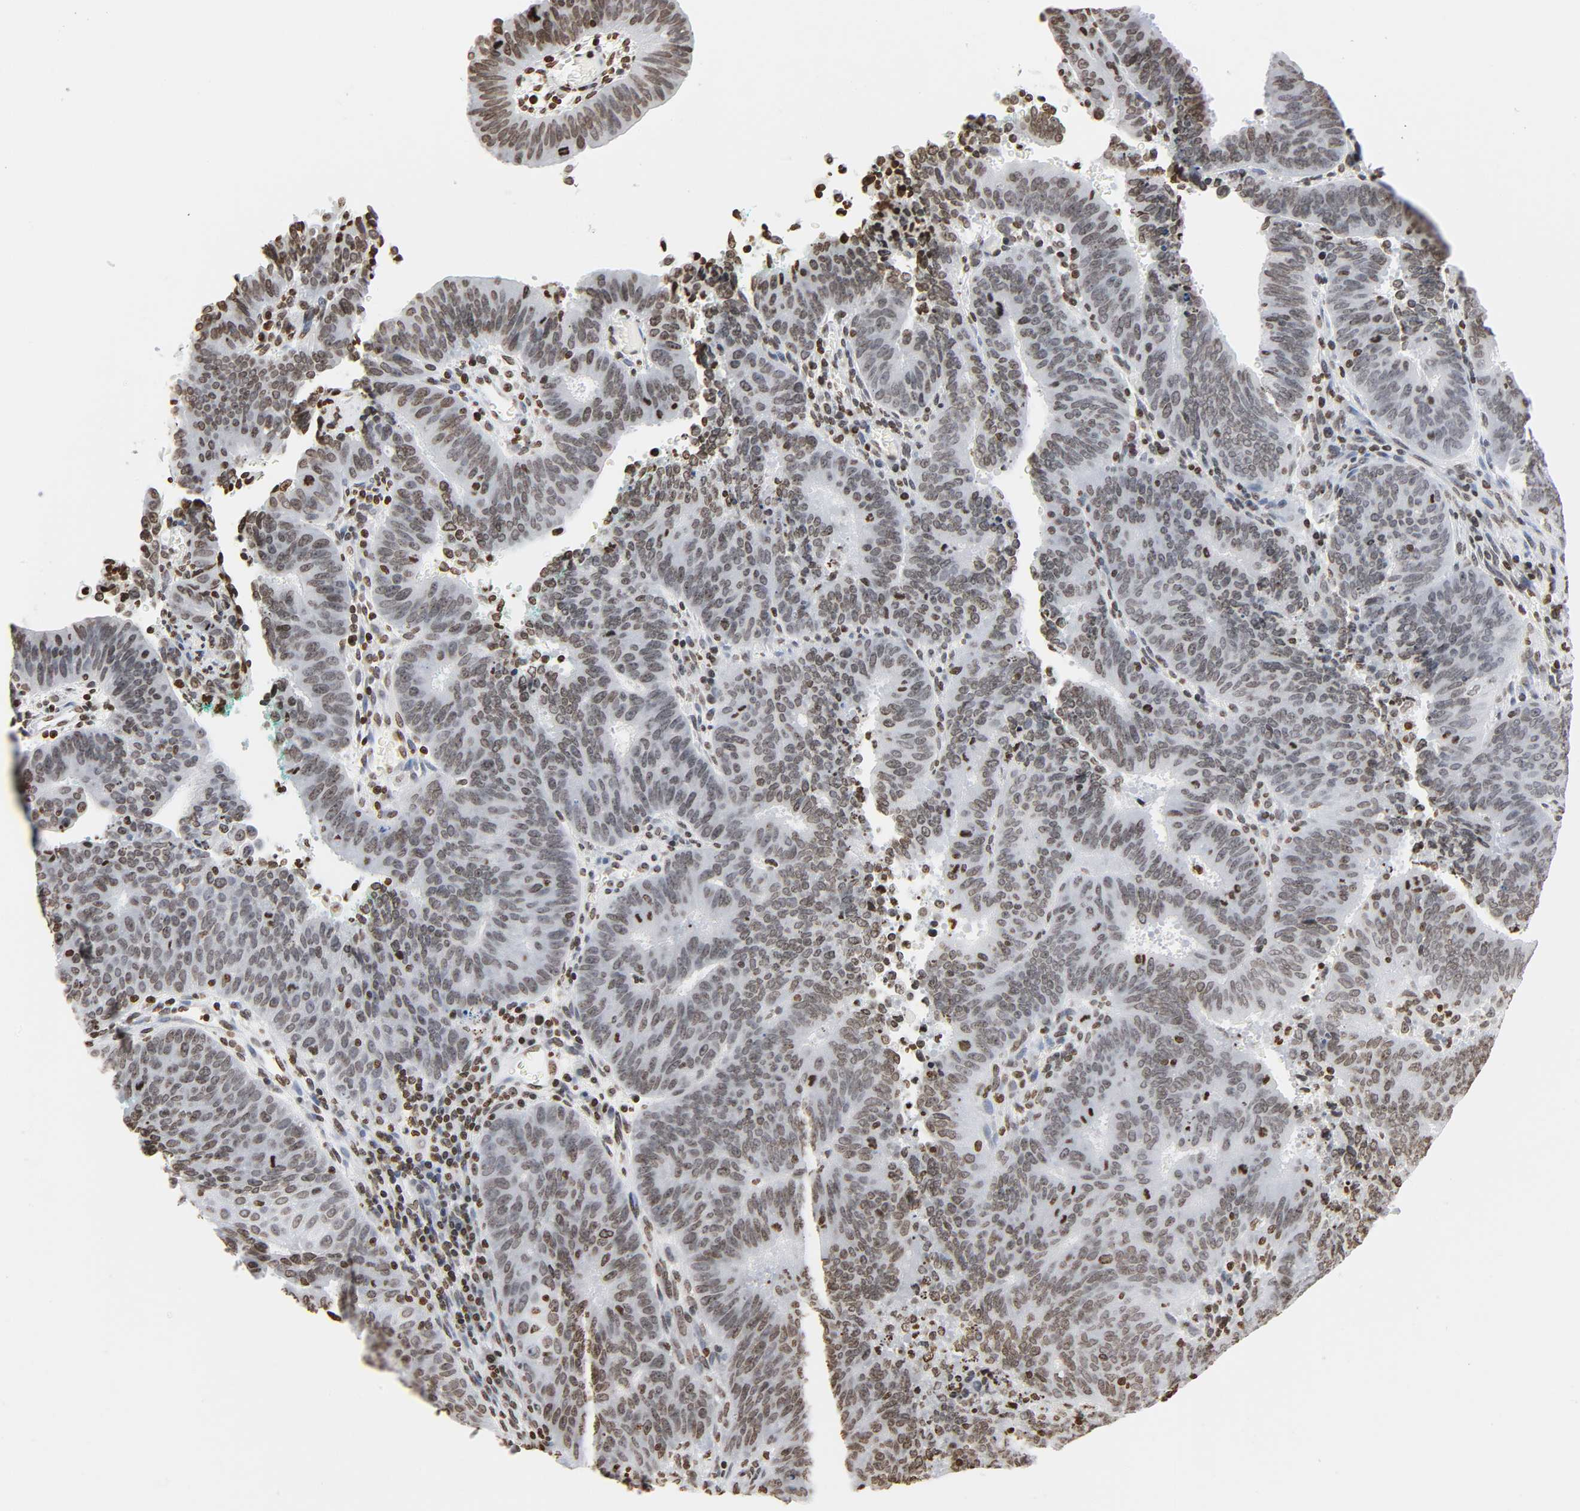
{"staining": {"intensity": "moderate", "quantity": ">75%", "location": "nuclear"}, "tissue": "cervical cancer", "cell_type": "Tumor cells", "image_type": "cancer", "snomed": [{"axis": "morphology", "description": "Adenocarcinoma, NOS"}, {"axis": "topography", "description": "Cervix"}], "caption": "Human cervical cancer (adenocarcinoma) stained with a protein marker displays moderate staining in tumor cells.", "gene": "HOXA6", "patient": {"sex": "female", "age": 44}}